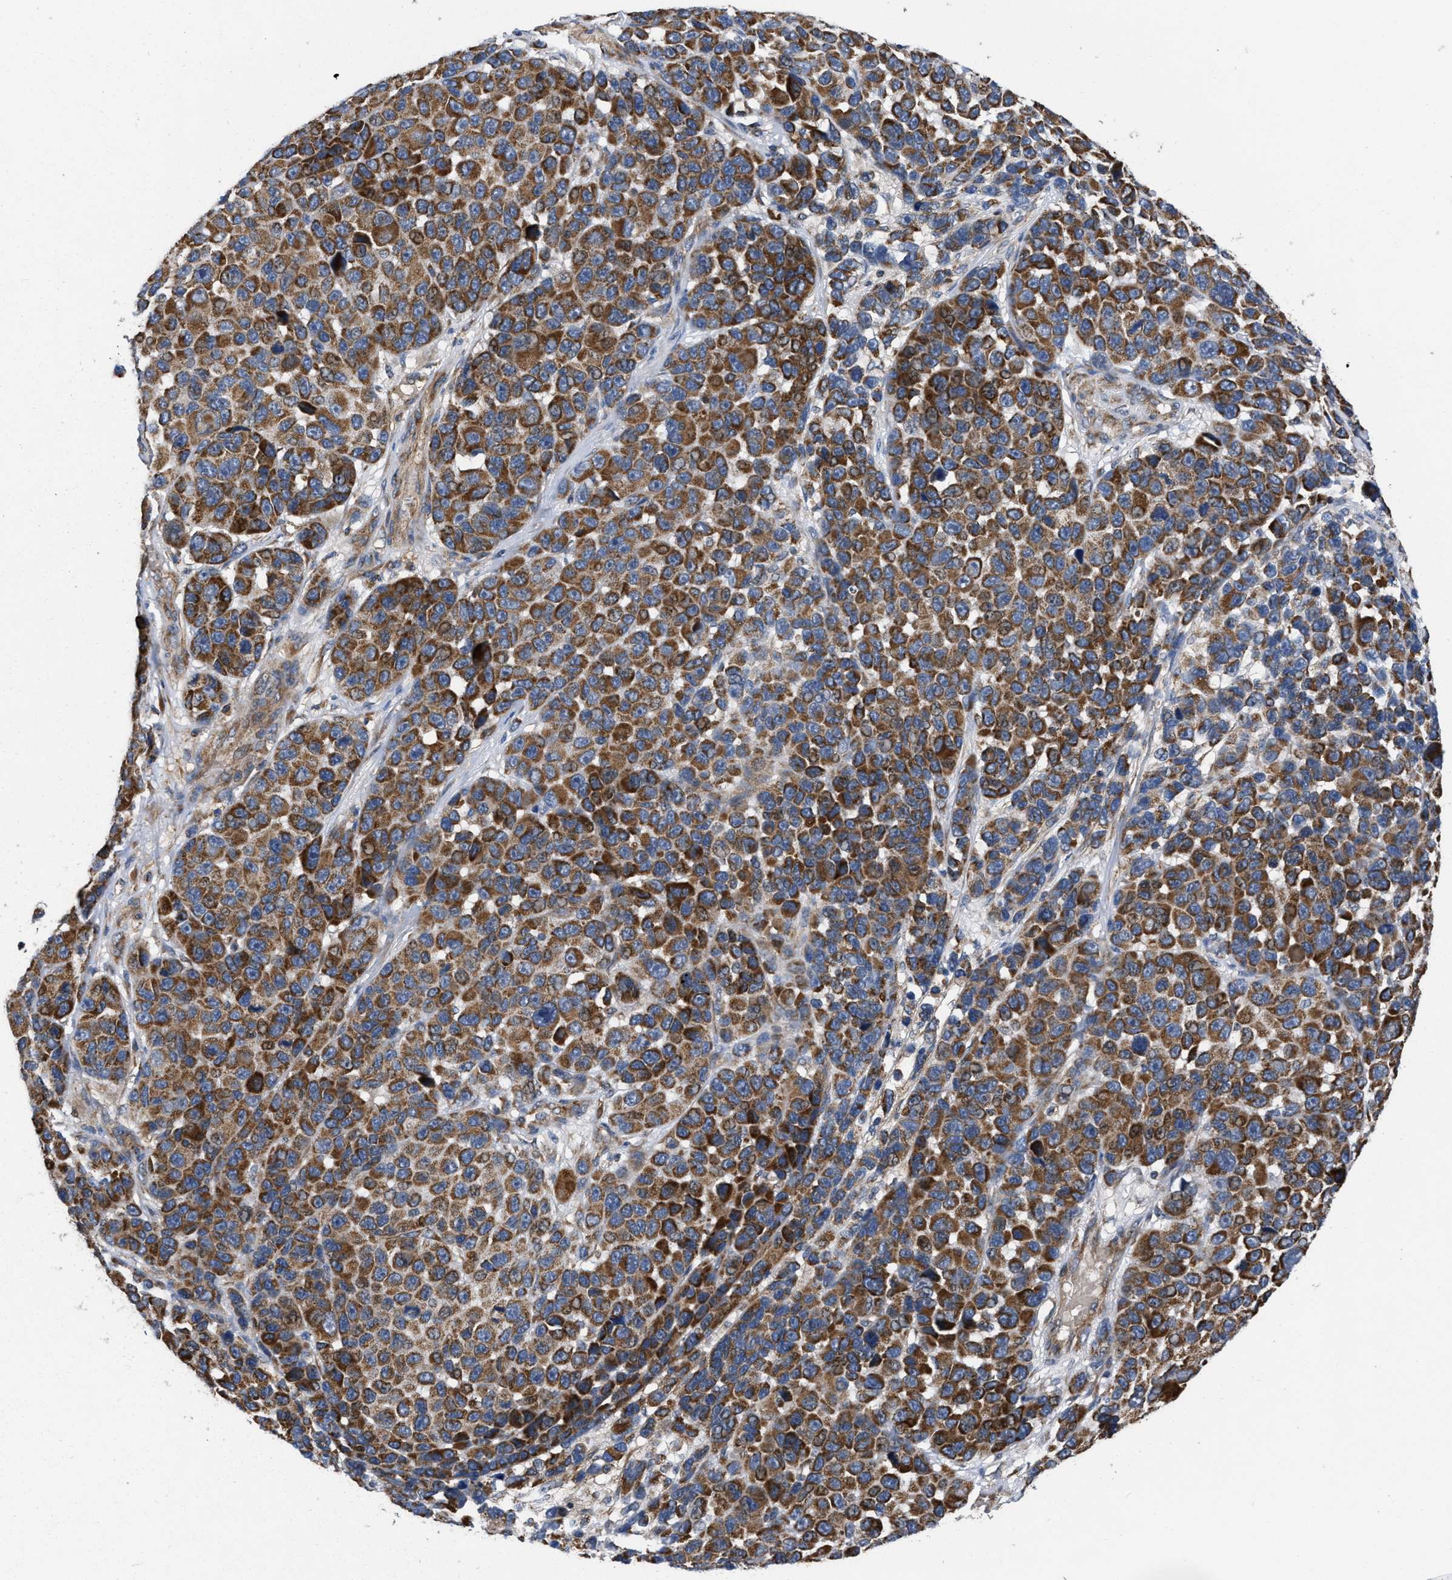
{"staining": {"intensity": "strong", "quantity": ">75%", "location": "cytoplasmic/membranous"}, "tissue": "melanoma", "cell_type": "Tumor cells", "image_type": "cancer", "snomed": [{"axis": "morphology", "description": "Malignant melanoma, NOS"}, {"axis": "topography", "description": "Skin"}], "caption": "Immunohistochemical staining of human malignant melanoma displays strong cytoplasmic/membranous protein expression in approximately >75% of tumor cells.", "gene": "OPTN", "patient": {"sex": "male", "age": 53}}